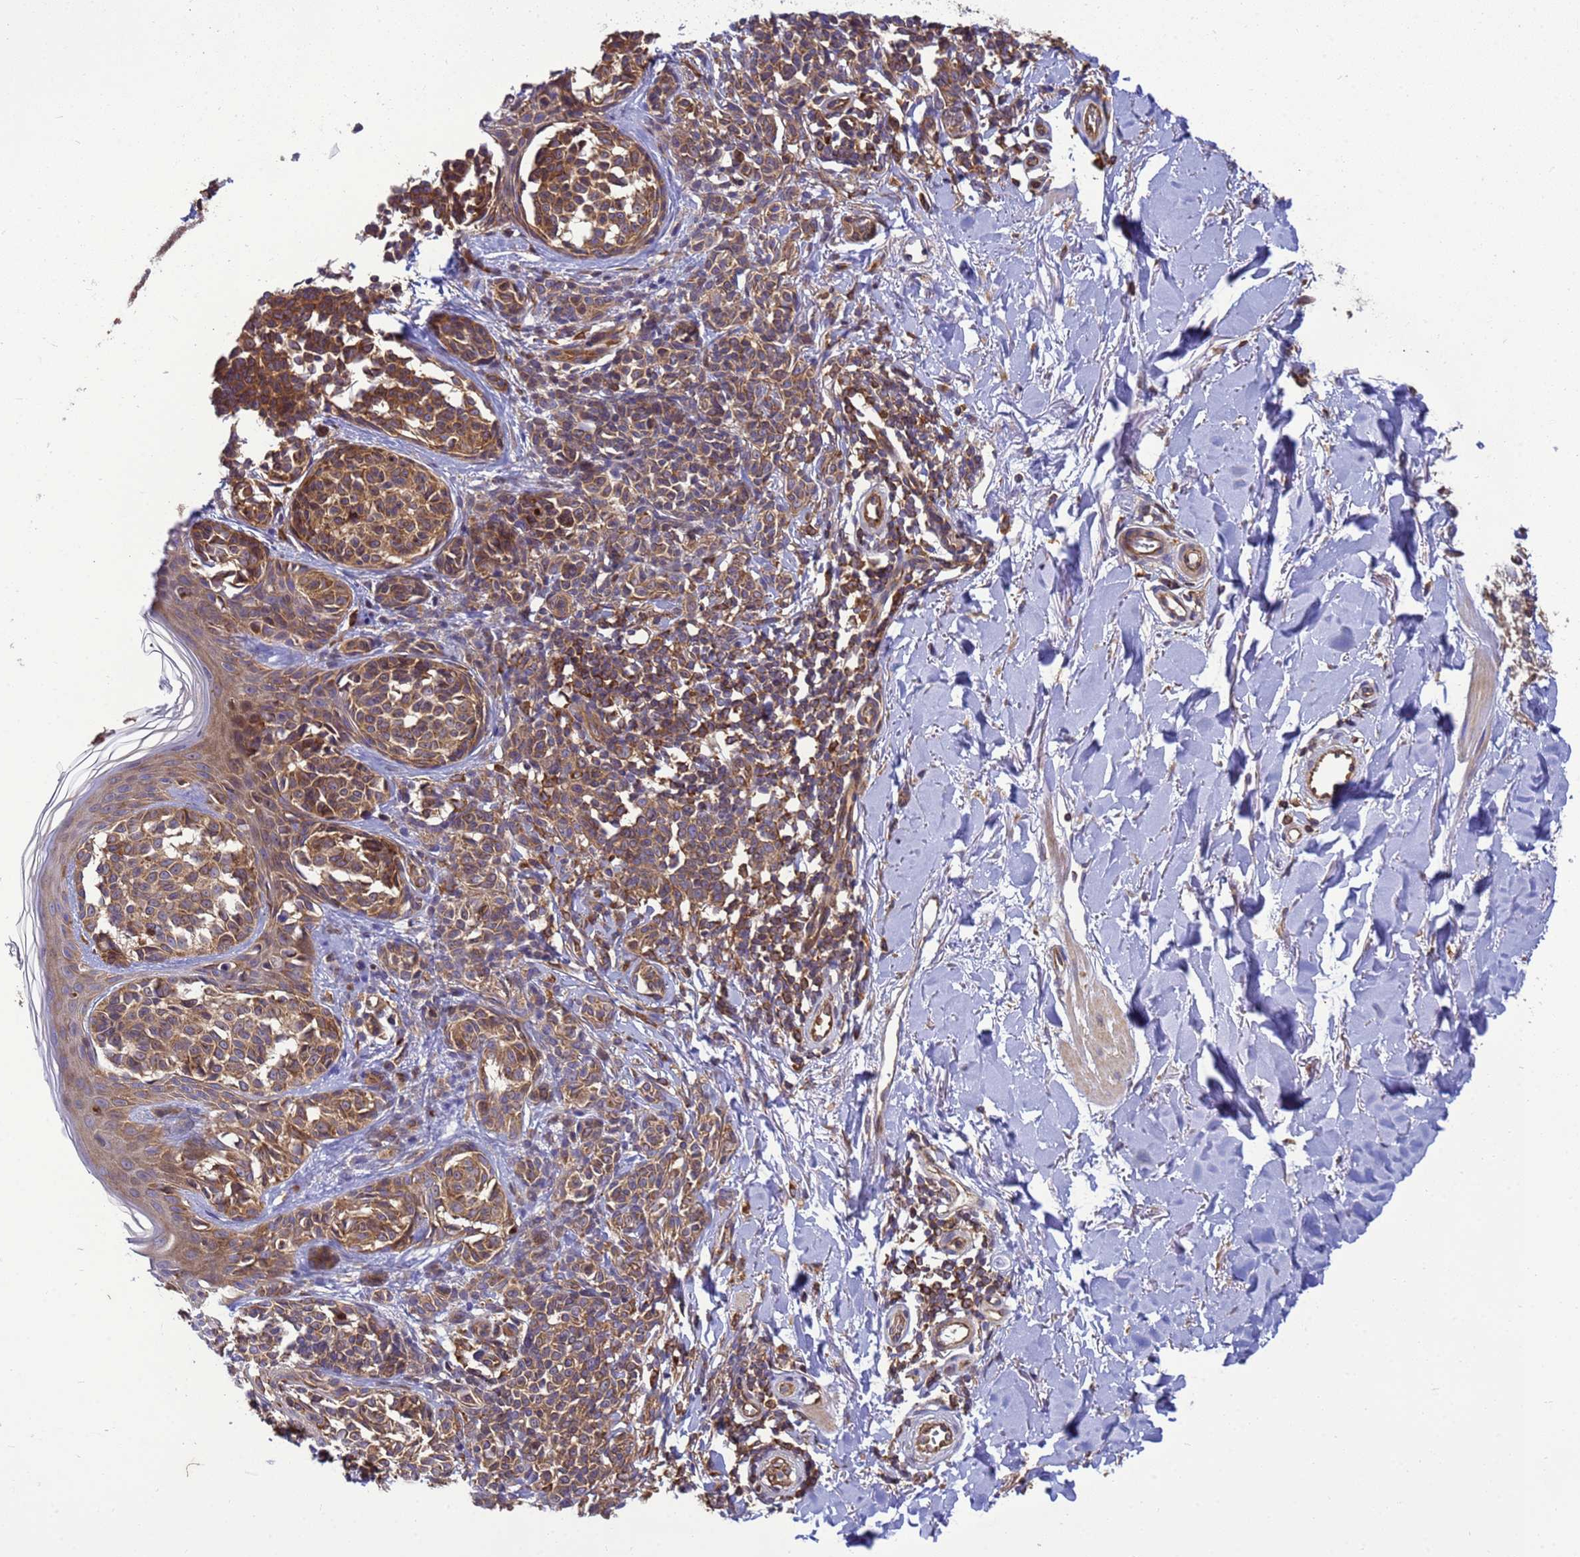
{"staining": {"intensity": "moderate", "quantity": ">75%", "location": "cytoplasmic/membranous"}, "tissue": "melanoma", "cell_type": "Tumor cells", "image_type": "cancer", "snomed": [{"axis": "morphology", "description": "Malignant melanoma, NOS"}, {"axis": "topography", "description": "Skin of upper extremity"}], "caption": "Immunohistochemical staining of malignant melanoma demonstrates medium levels of moderate cytoplasmic/membranous expression in about >75% of tumor cells.", "gene": "BECN1", "patient": {"sex": "male", "age": 40}}